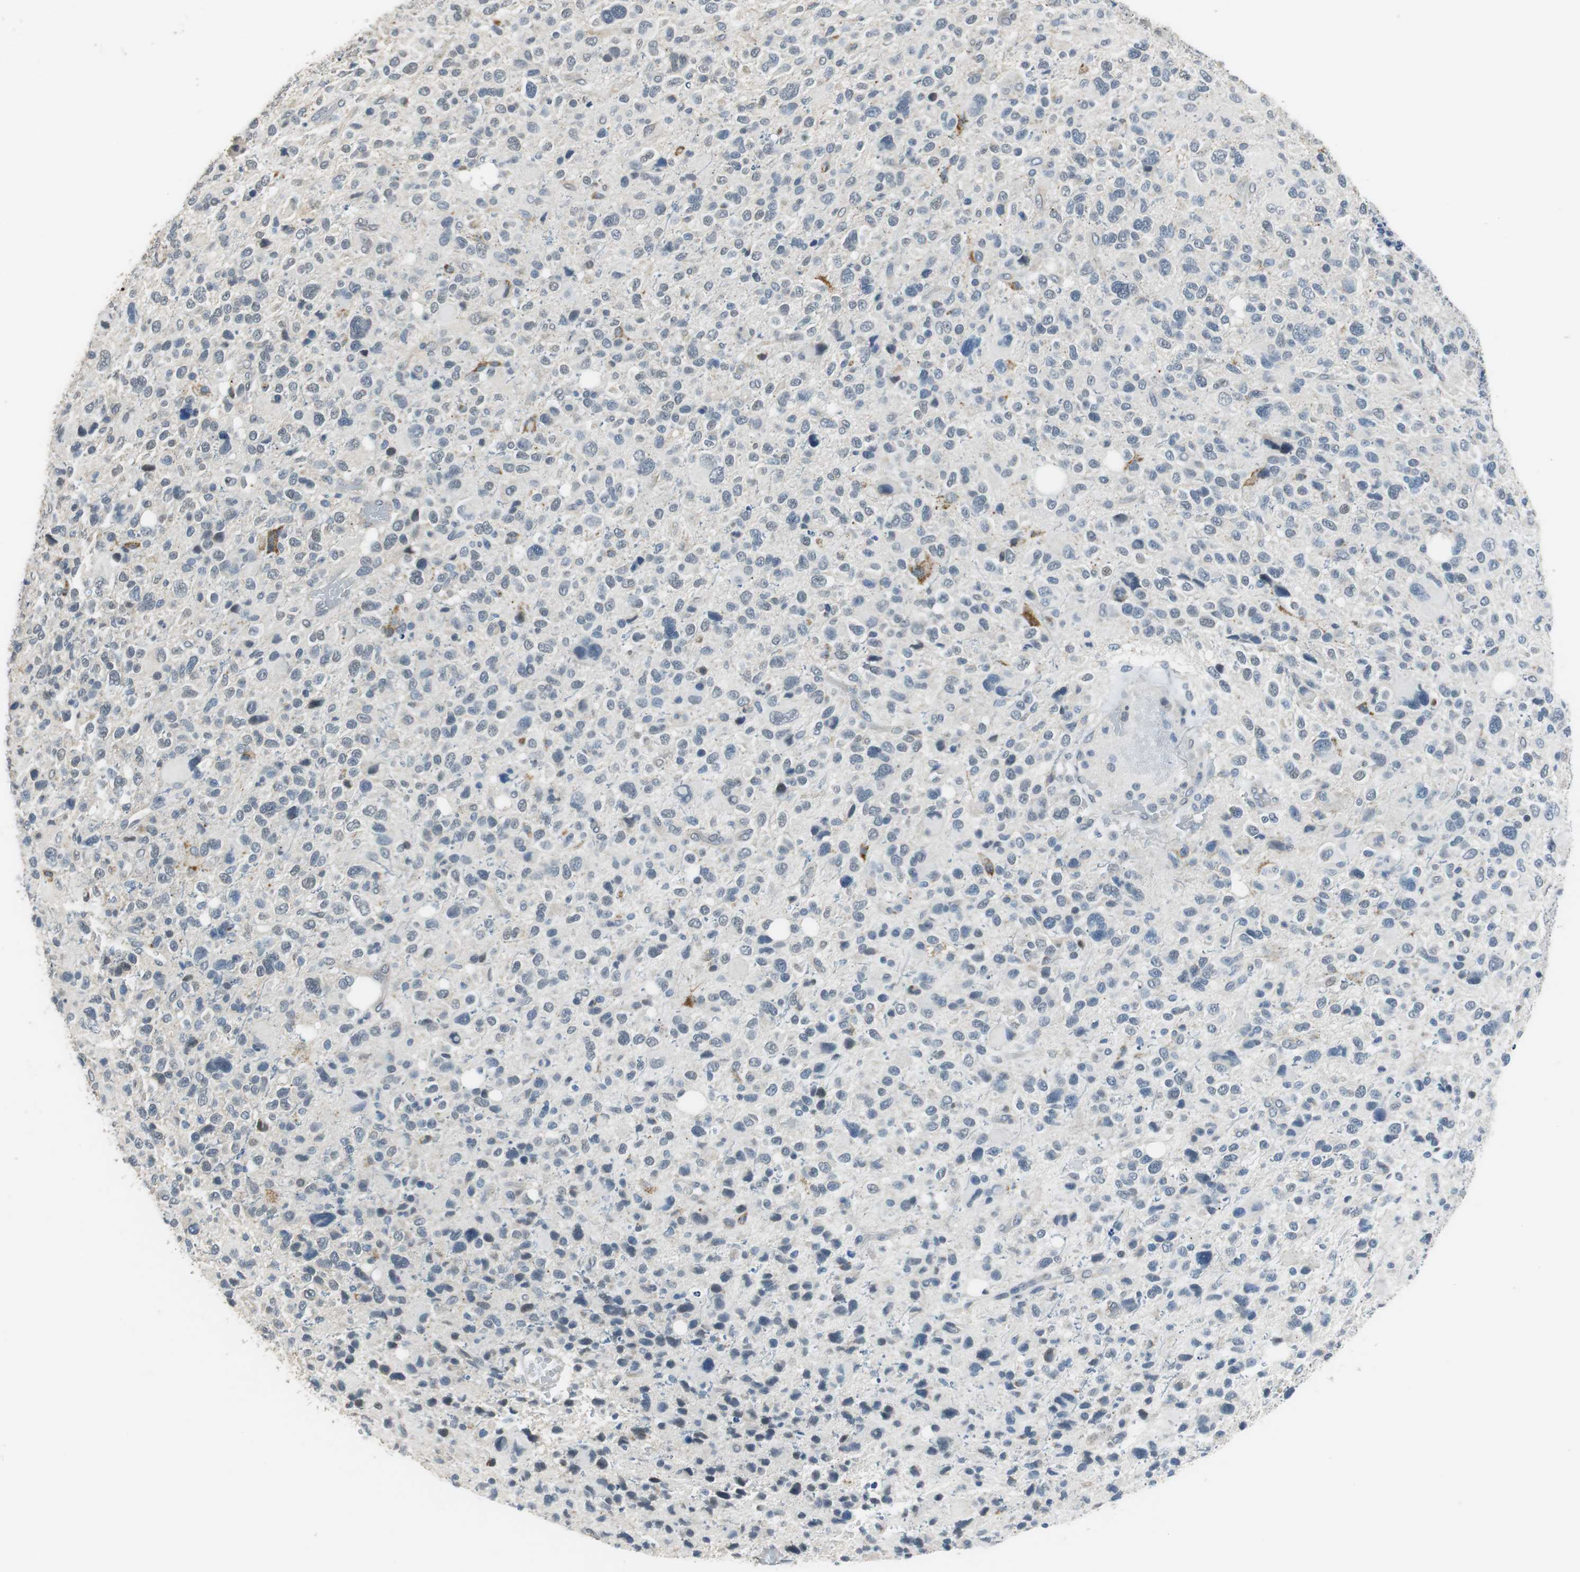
{"staining": {"intensity": "negative", "quantity": "none", "location": "none"}, "tissue": "glioma", "cell_type": "Tumor cells", "image_type": "cancer", "snomed": [{"axis": "morphology", "description": "Glioma, malignant, High grade"}, {"axis": "topography", "description": "Brain"}], "caption": "DAB (3,3'-diaminobenzidine) immunohistochemical staining of human glioma demonstrates no significant expression in tumor cells.", "gene": "ALDH4A1", "patient": {"sex": "male", "age": 48}}